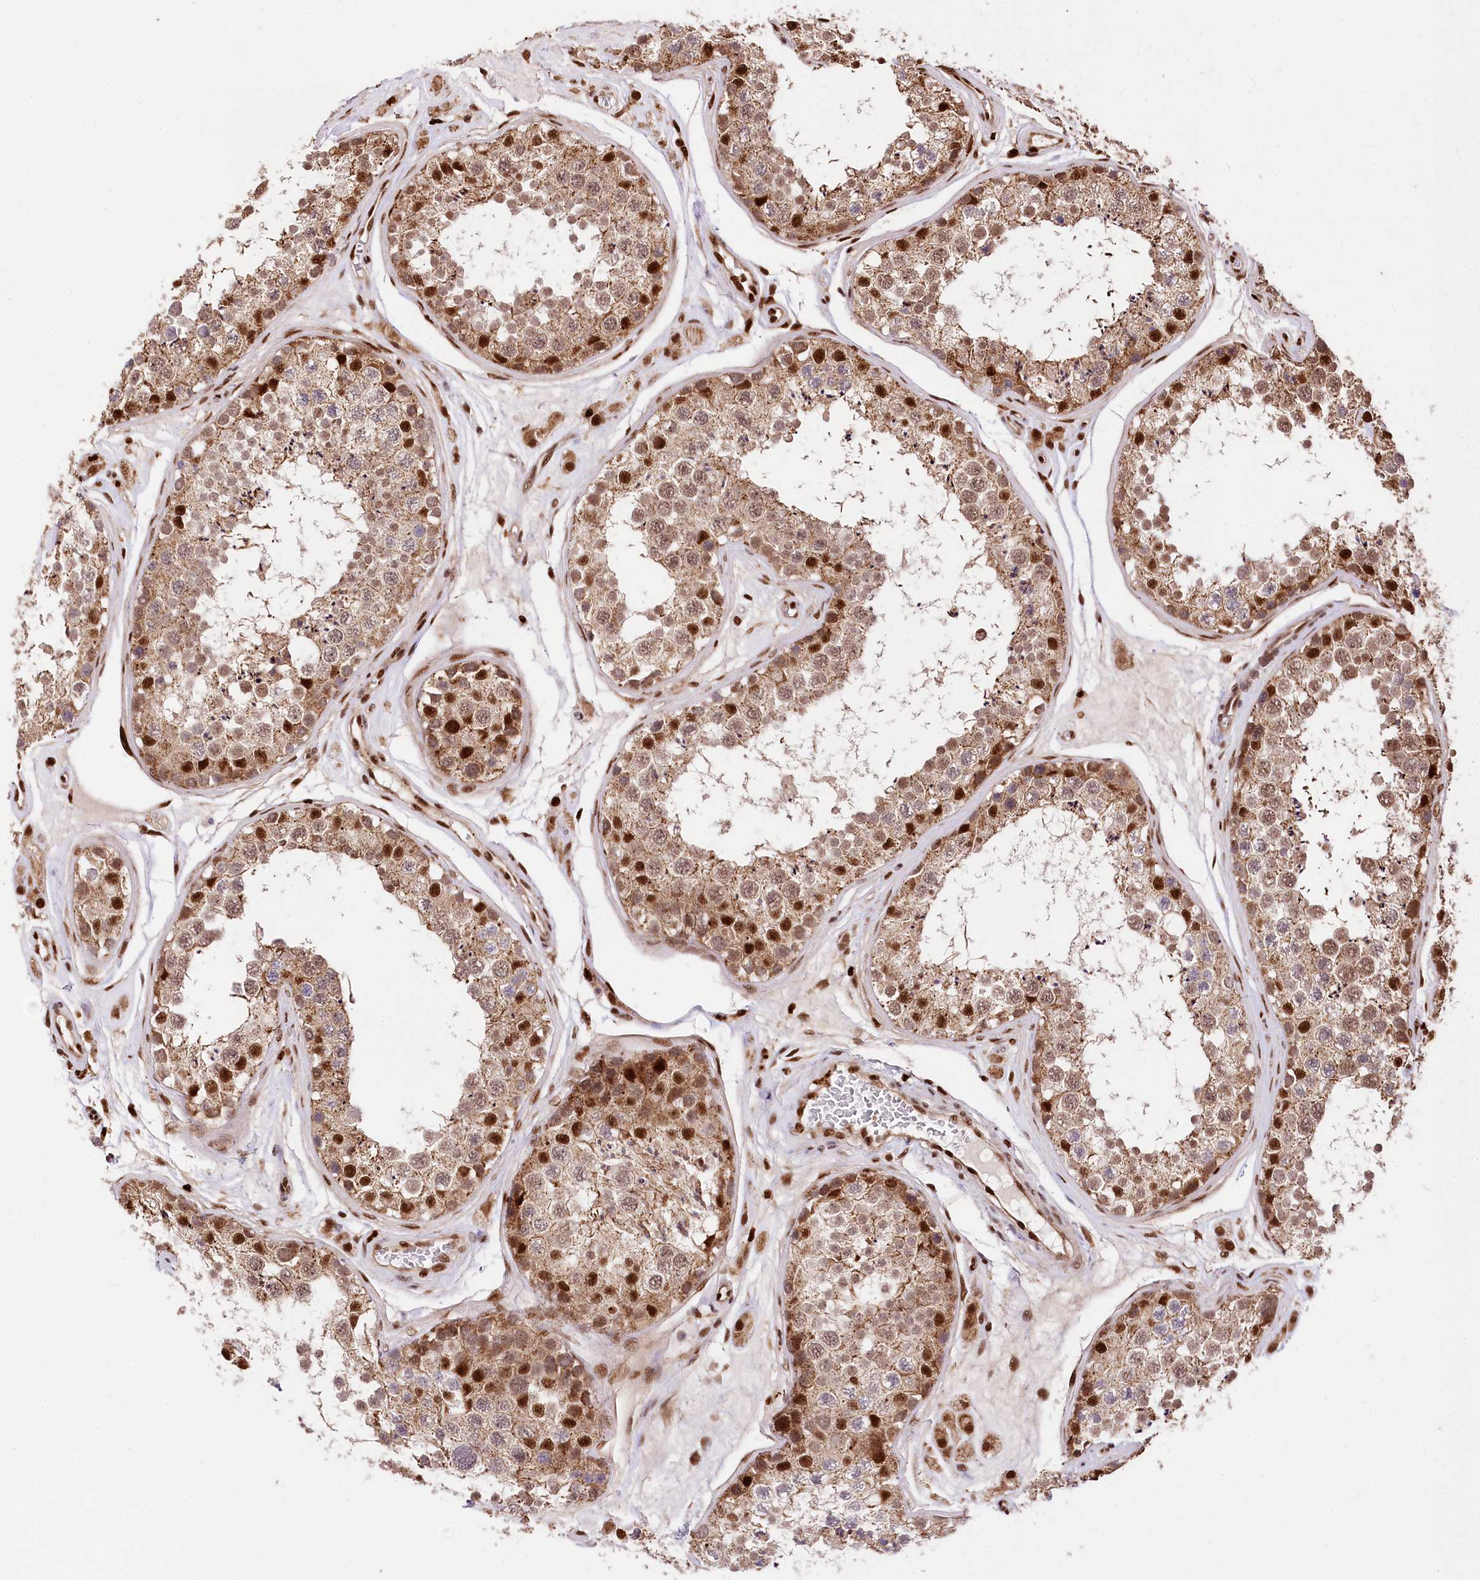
{"staining": {"intensity": "moderate", "quantity": ">75%", "location": "cytoplasmic/membranous,nuclear"}, "tissue": "testis", "cell_type": "Cells in seminiferous ducts", "image_type": "normal", "snomed": [{"axis": "morphology", "description": "Normal tissue, NOS"}, {"axis": "topography", "description": "Testis"}], "caption": "Cells in seminiferous ducts exhibit medium levels of moderate cytoplasmic/membranous,nuclear staining in approximately >75% of cells in normal human testis.", "gene": "FIGN", "patient": {"sex": "male", "age": 25}}